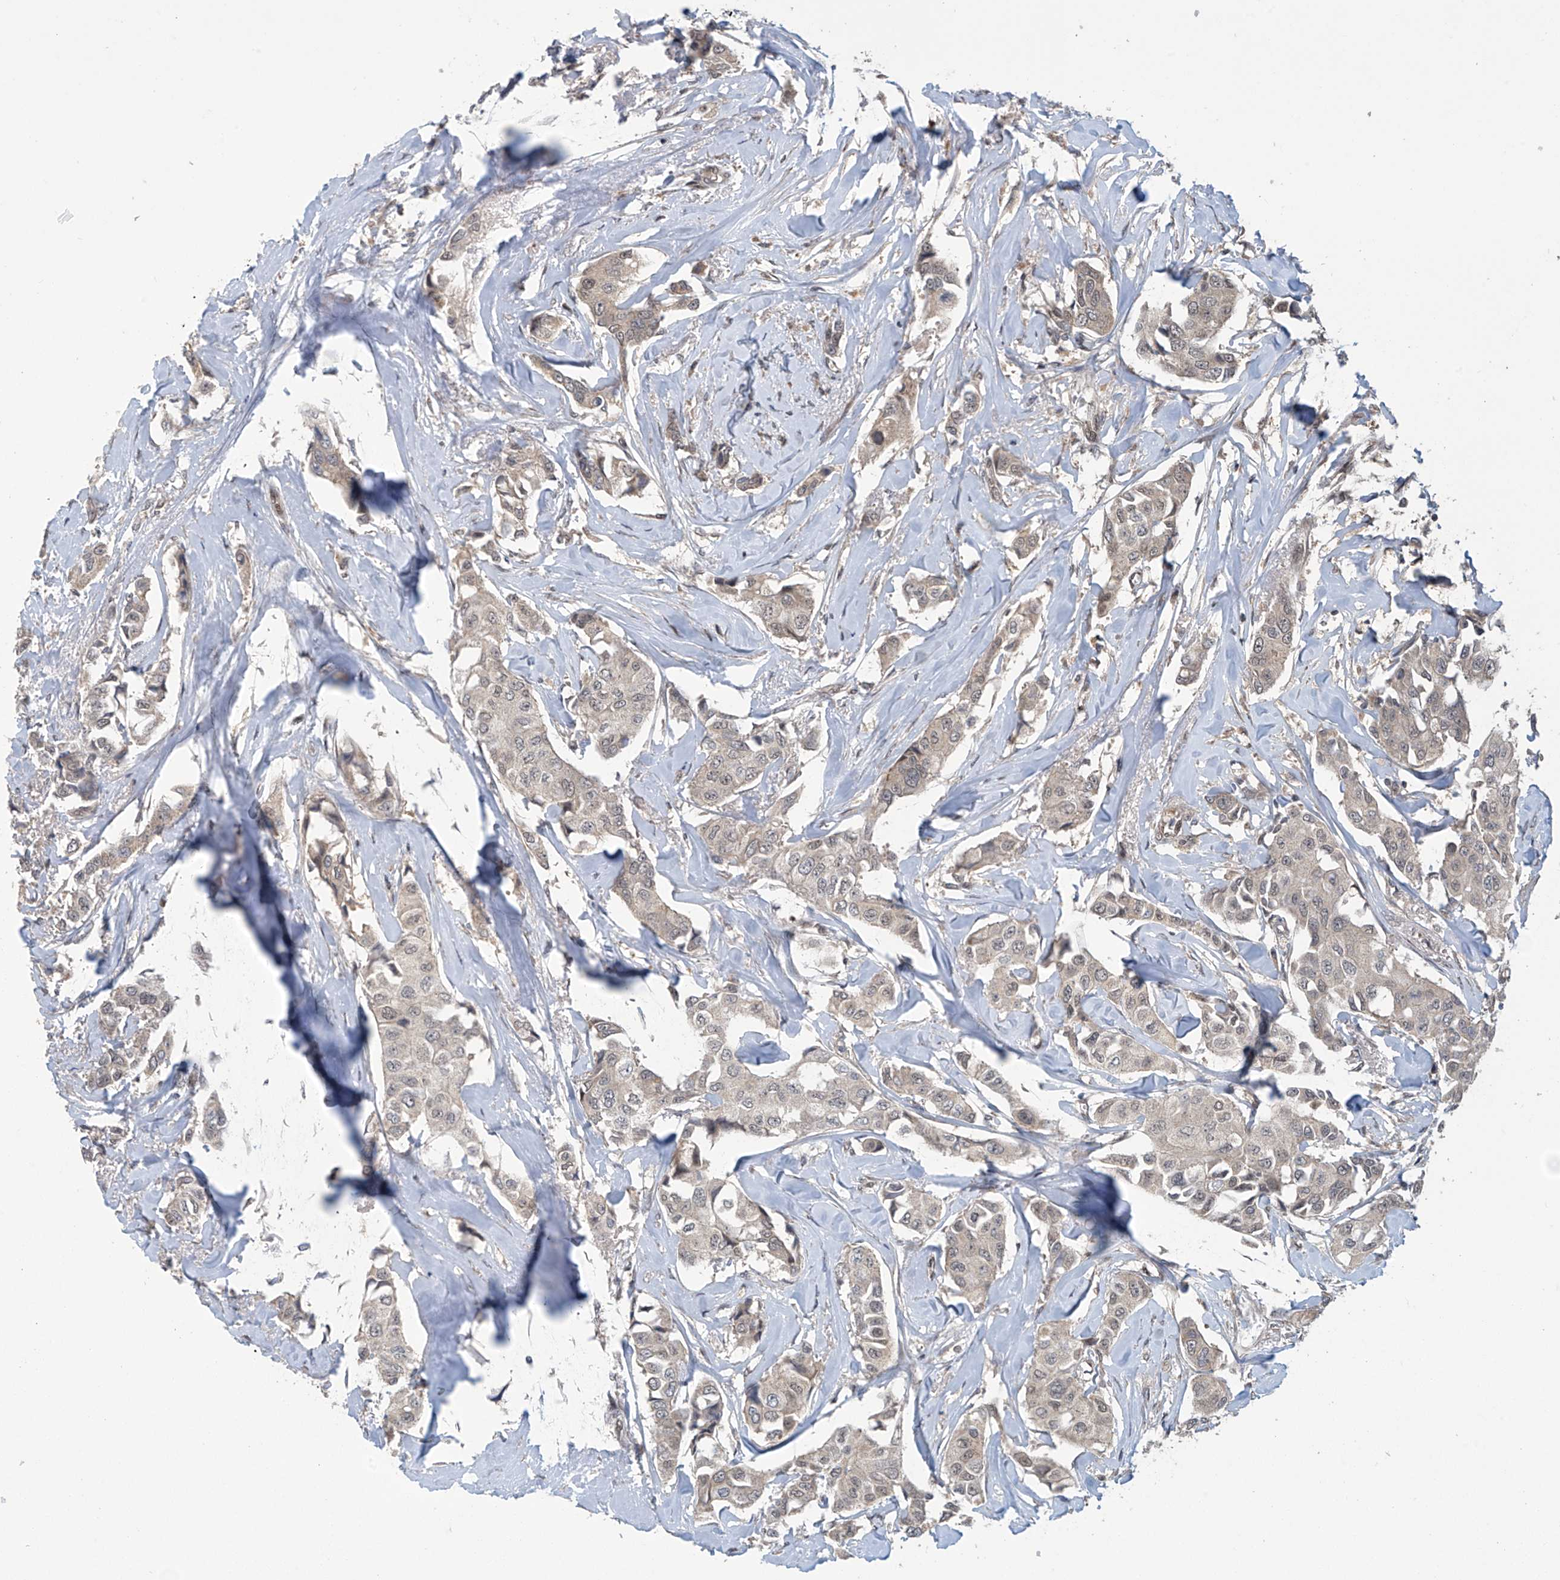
{"staining": {"intensity": "weak", "quantity": "<25%", "location": "nuclear"}, "tissue": "breast cancer", "cell_type": "Tumor cells", "image_type": "cancer", "snomed": [{"axis": "morphology", "description": "Duct carcinoma"}, {"axis": "topography", "description": "Breast"}], "caption": "Human infiltrating ductal carcinoma (breast) stained for a protein using immunohistochemistry (IHC) reveals no positivity in tumor cells.", "gene": "ABHD13", "patient": {"sex": "female", "age": 80}}